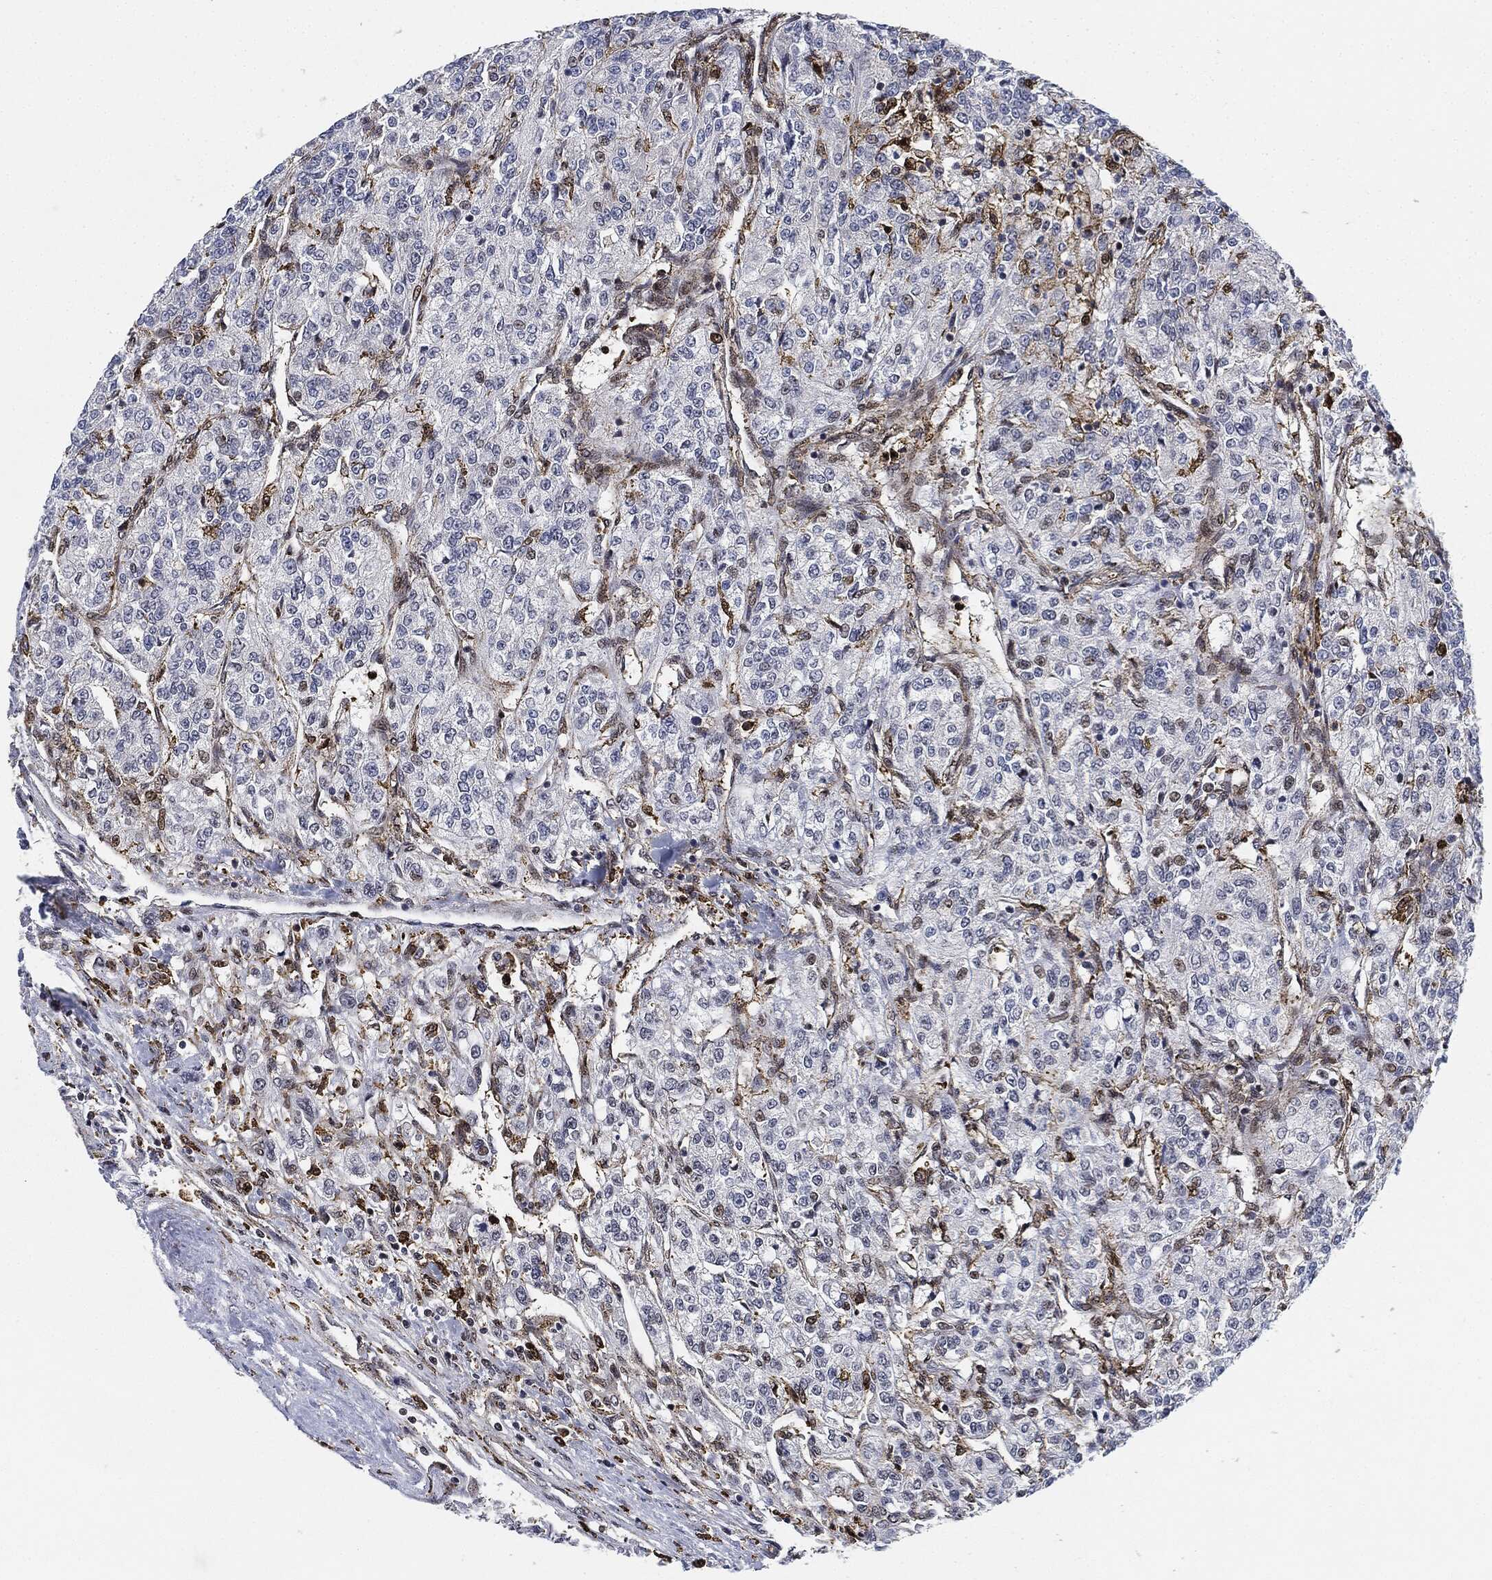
{"staining": {"intensity": "negative", "quantity": "none", "location": "none"}, "tissue": "renal cancer", "cell_type": "Tumor cells", "image_type": "cancer", "snomed": [{"axis": "morphology", "description": "Adenocarcinoma, NOS"}, {"axis": "topography", "description": "Kidney"}], "caption": "Immunohistochemistry (IHC) image of renal adenocarcinoma stained for a protein (brown), which shows no expression in tumor cells. (DAB IHC, high magnification).", "gene": "NANOS3", "patient": {"sex": "female", "age": 63}}